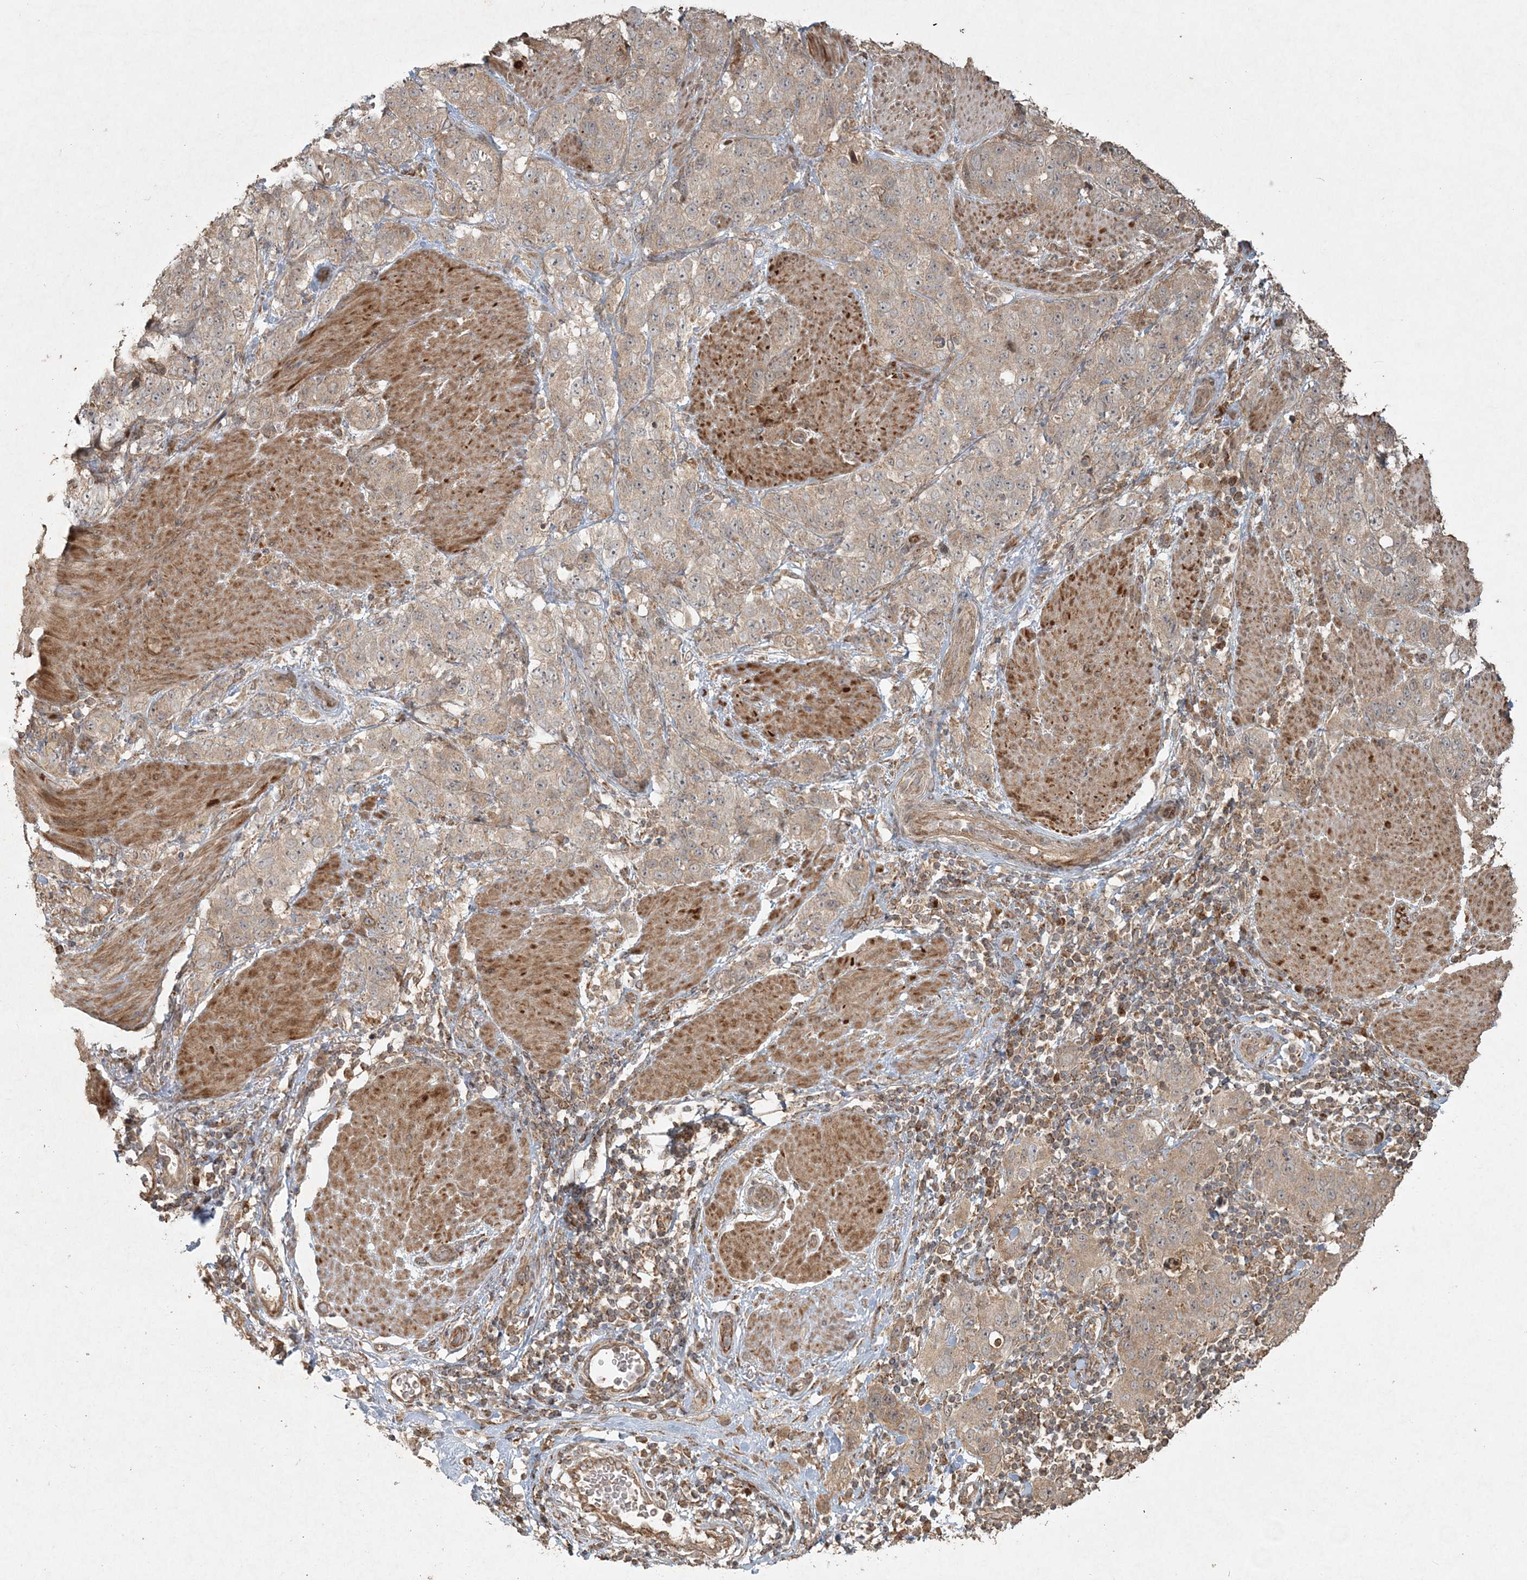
{"staining": {"intensity": "weak", "quantity": "<25%", "location": "cytoplasmic/membranous"}, "tissue": "stomach cancer", "cell_type": "Tumor cells", "image_type": "cancer", "snomed": [{"axis": "morphology", "description": "Adenocarcinoma, NOS"}, {"axis": "topography", "description": "Stomach"}], "caption": "Immunohistochemistry histopathology image of neoplastic tissue: human stomach adenocarcinoma stained with DAB (3,3'-diaminobenzidine) shows no significant protein positivity in tumor cells.", "gene": "ANAPC16", "patient": {"sex": "male", "age": 48}}